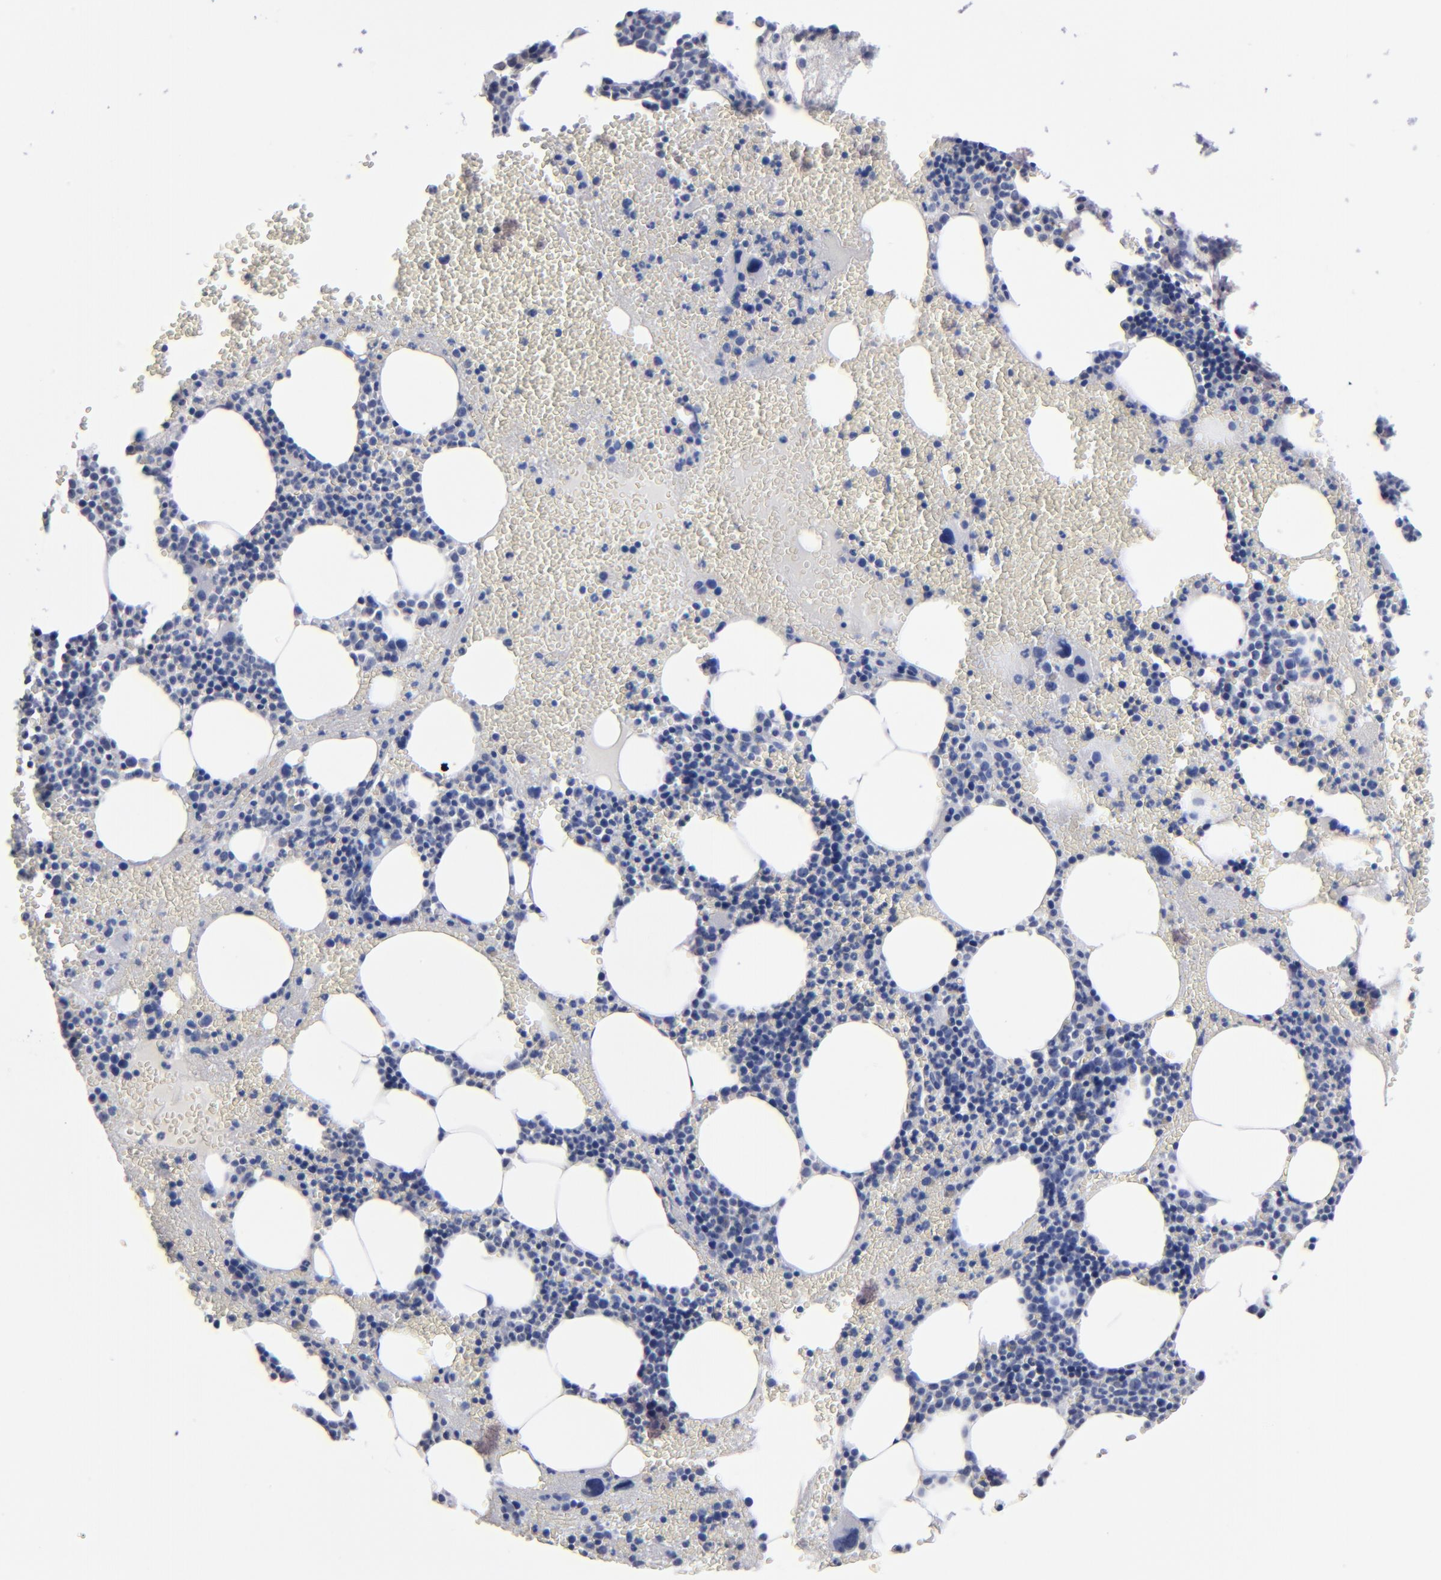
{"staining": {"intensity": "negative", "quantity": "none", "location": "none"}, "tissue": "bone marrow", "cell_type": "Hematopoietic cells", "image_type": "normal", "snomed": [{"axis": "morphology", "description": "Normal tissue, NOS"}, {"axis": "topography", "description": "Bone marrow"}], "caption": "This is an IHC histopathology image of unremarkable bone marrow. There is no expression in hematopoietic cells.", "gene": "RPH3A", "patient": {"sex": "male", "age": 82}}